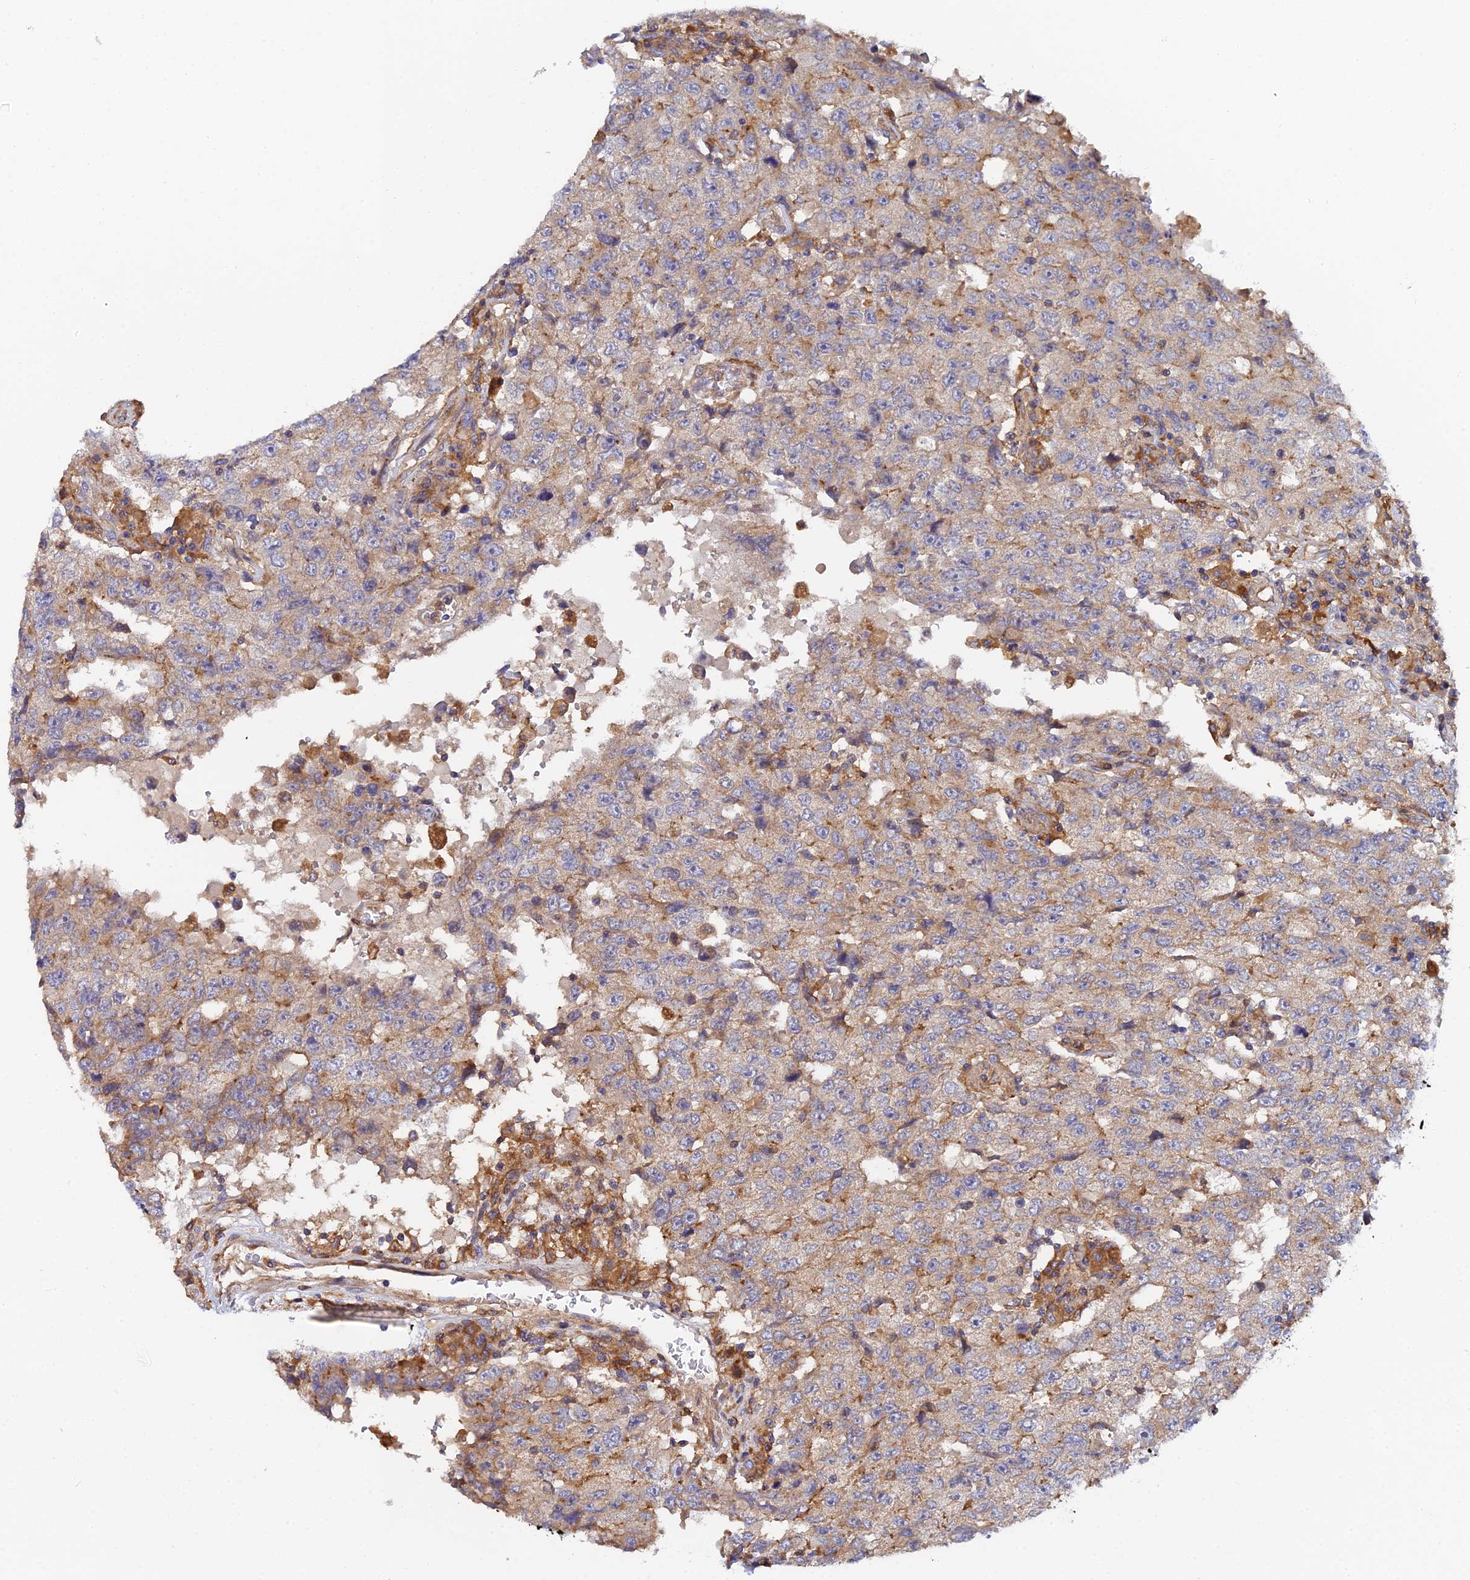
{"staining": {"intensity": "weak", "quantity": "25%-75%", "location": "cytoplasmic/membranous"}, "tissue": "testis cancer", "cell_type": "Tumor cells", "image_type": "cancer", "snomed": [{"axis": "morphology", "description": "Carcinoma, Embryonal, NOS"}, {"axis": "topography", "description": "Testis"}], "caption": "Immunohistochemistry (IHC) (DAB) staining of human testis cancer (embryonal carcinoma) exhibits weak cytoplasmic/membranous protein expression in about 25%-75% of tumor cells.", "gene": "GNG5B", "patient": {"sex": "male", "age": 26}}